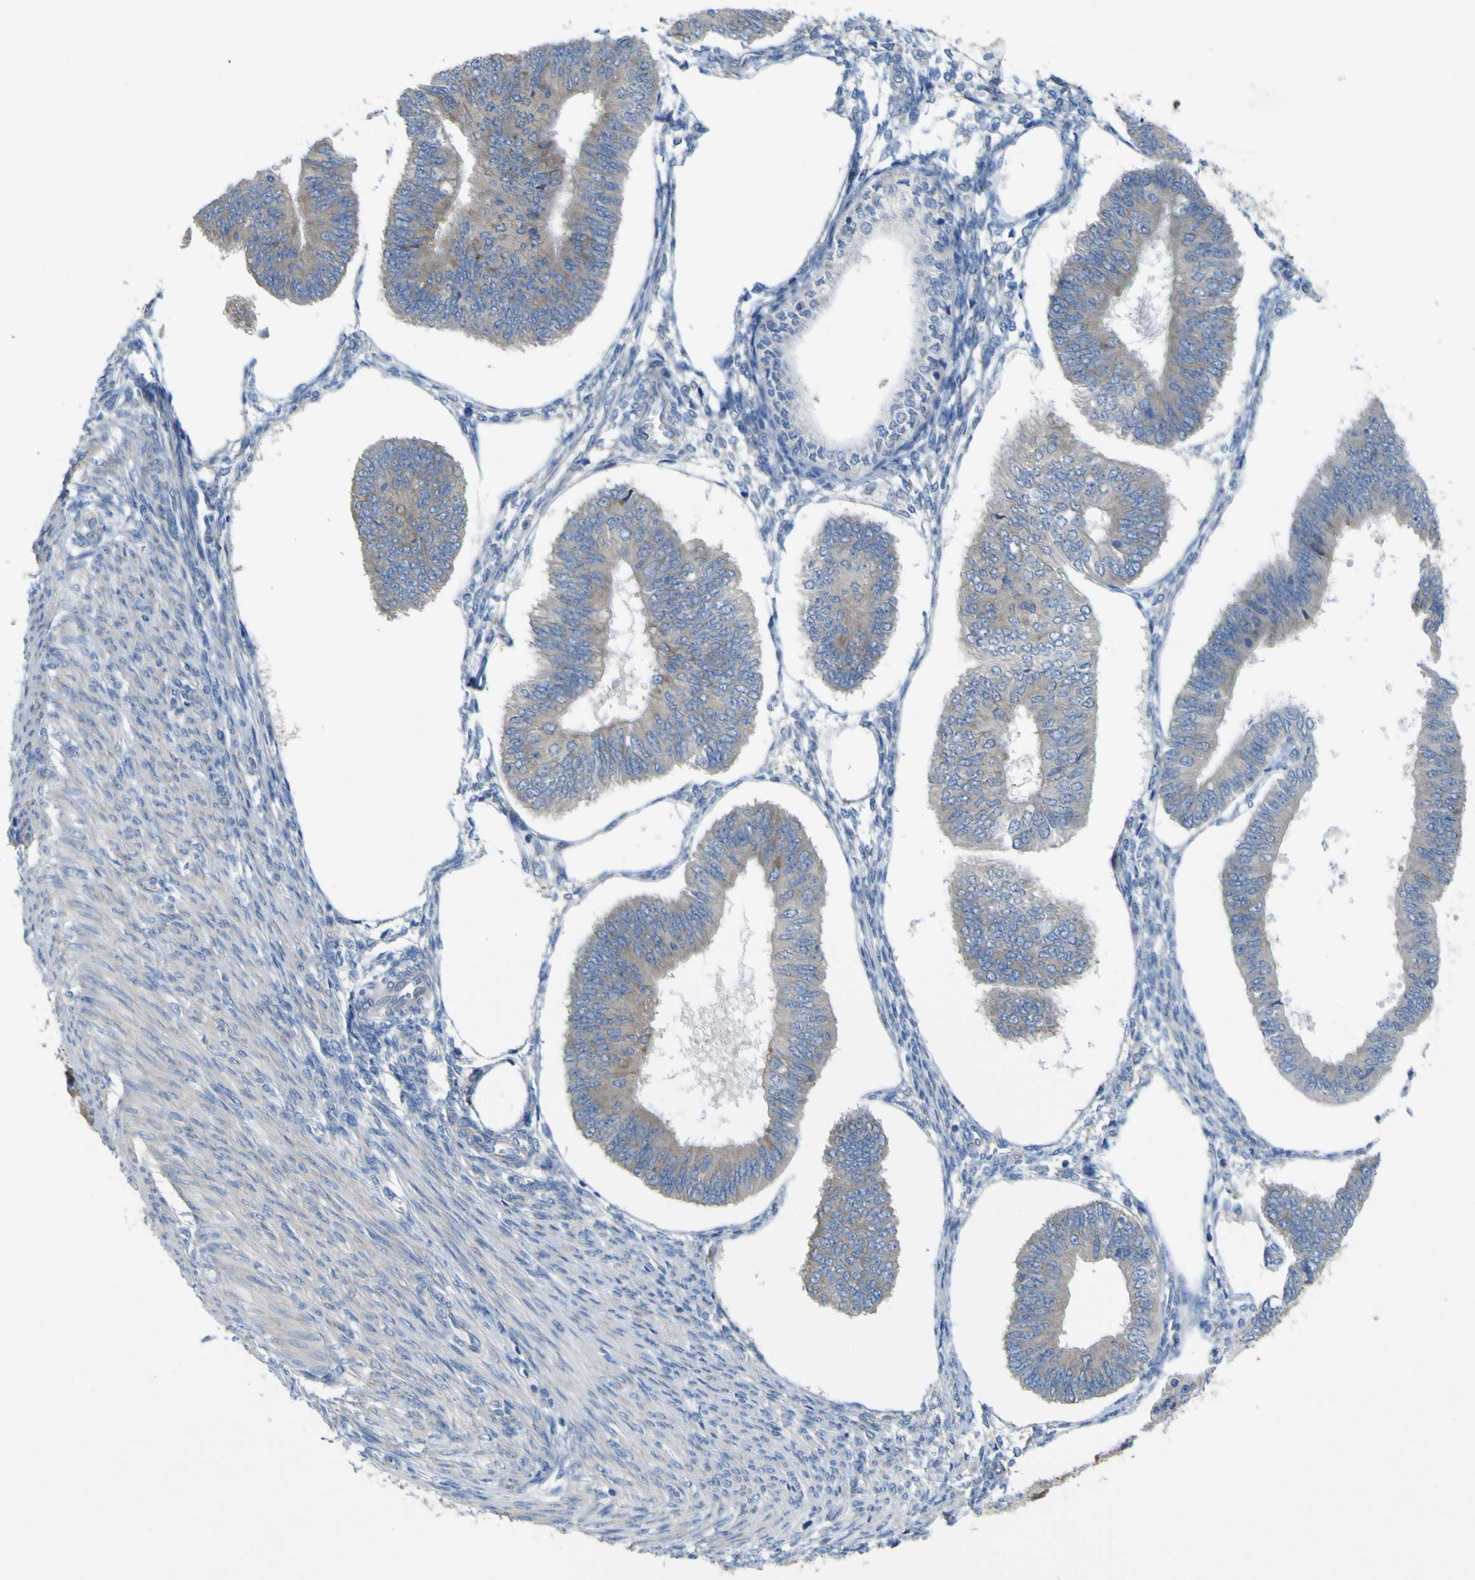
{"staining": {"intensity": "negative", "quantity": "none", "location": "none"}, "tissue": "endometrial cancer", "cell_type": "Tumor cells", "image_type": "cancer", "snomed": [{"axis": "morphology", "description": "Adenocarcinoma, NOS"}, {"axis": "topography", "description": "Endometrium"}], "caption": "IHC of human endometrial adenocarcinoma displays no staining in tumor cells.", "gene": "MYEOV", "patient": {"sex": "female", "age": 58}}